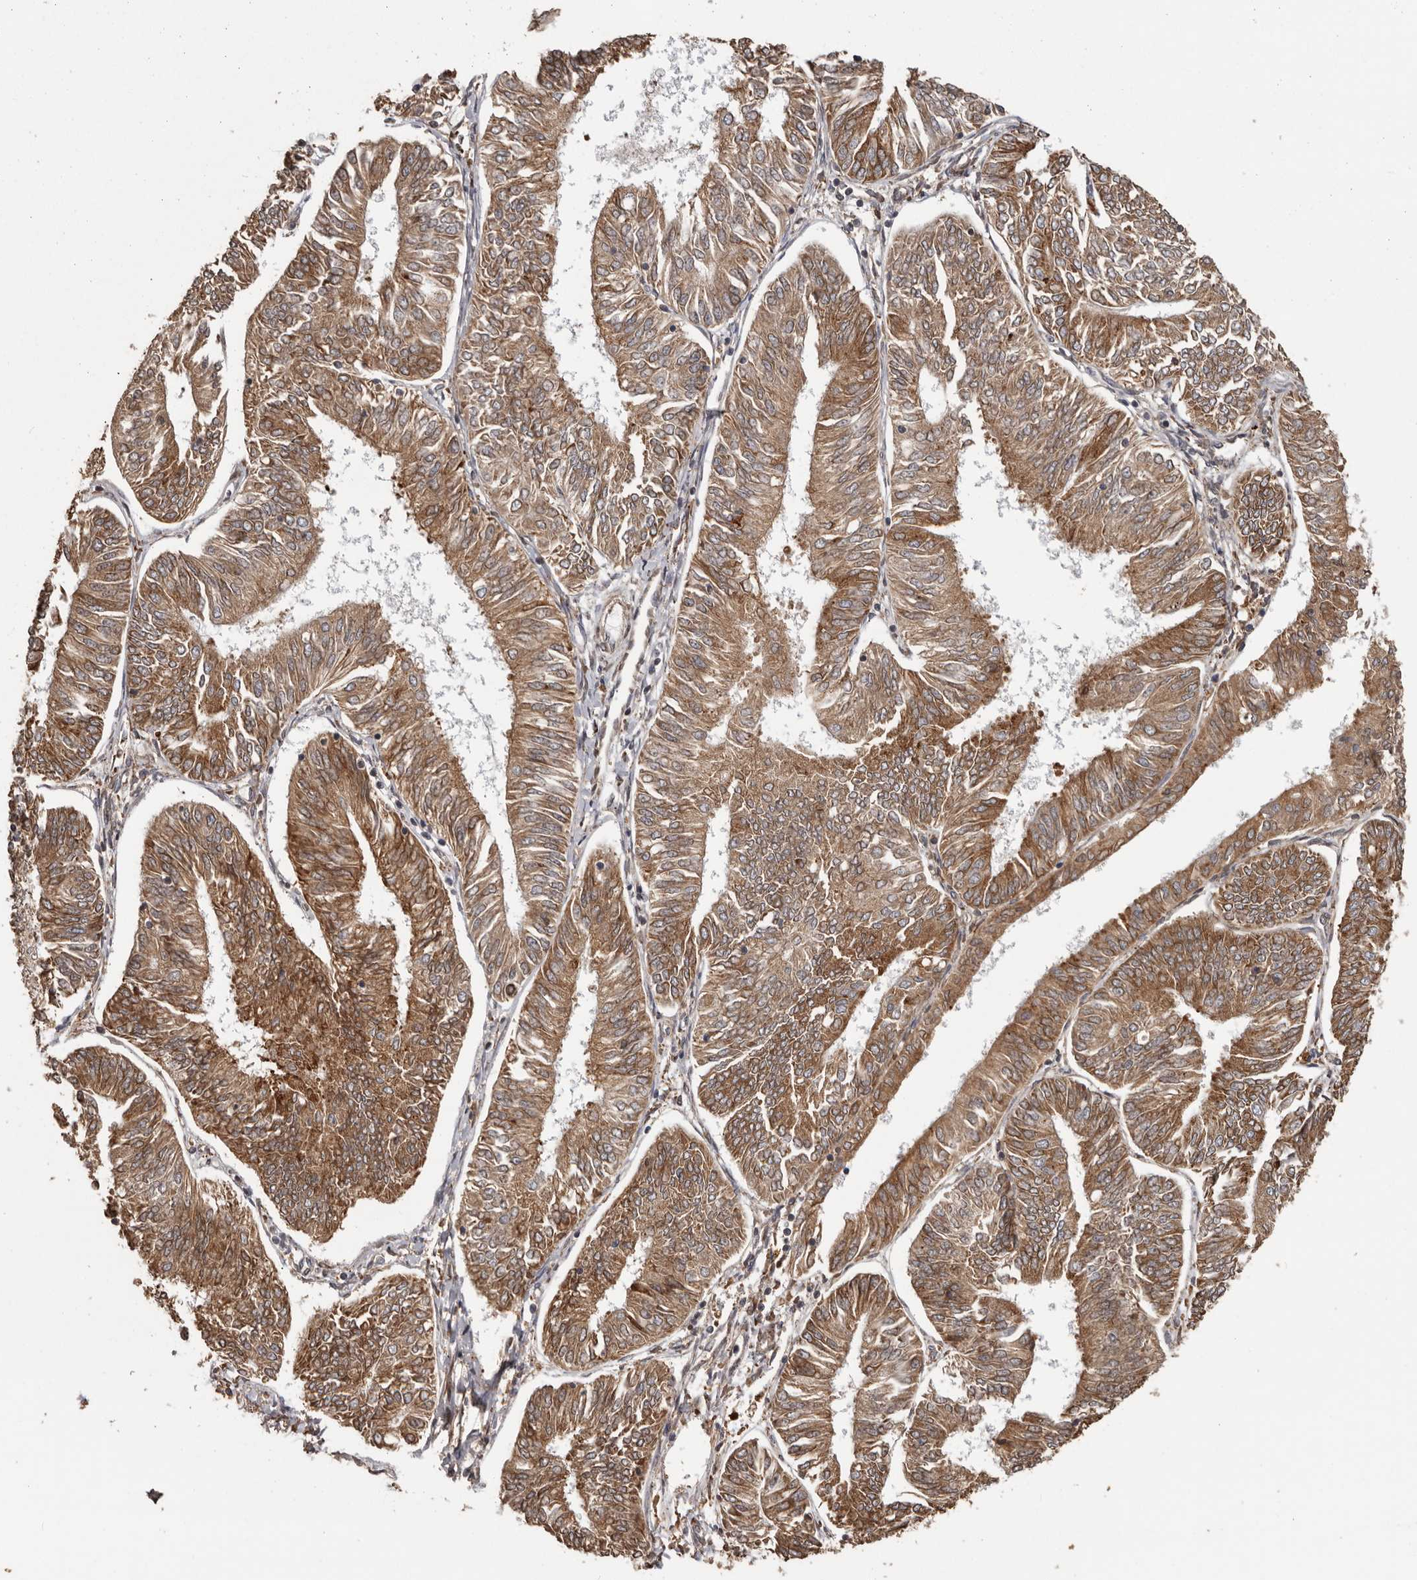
{"staining": {"intensity": "moderate", "quantity": ">75%", "location": "cytoplasmic/membranous"}, "tissue": "endometrial cancer", "cell_type": "Tumor cells", "image_type": "cancer", "snomed": [{"axis": "morphology", "description": "Adenocarcinoma, NOS"}, {"axis": "topography", "description": "Endometrium"}], "caption": "Endometrial cancer (adenocarcinoma) stained for a protein (brown) reveals moderate cytoplasmic/membranous positive expression in about >75% of tumor cells.", "gene": "NUP43", "patient": {"sex": "female", "age": 58}}